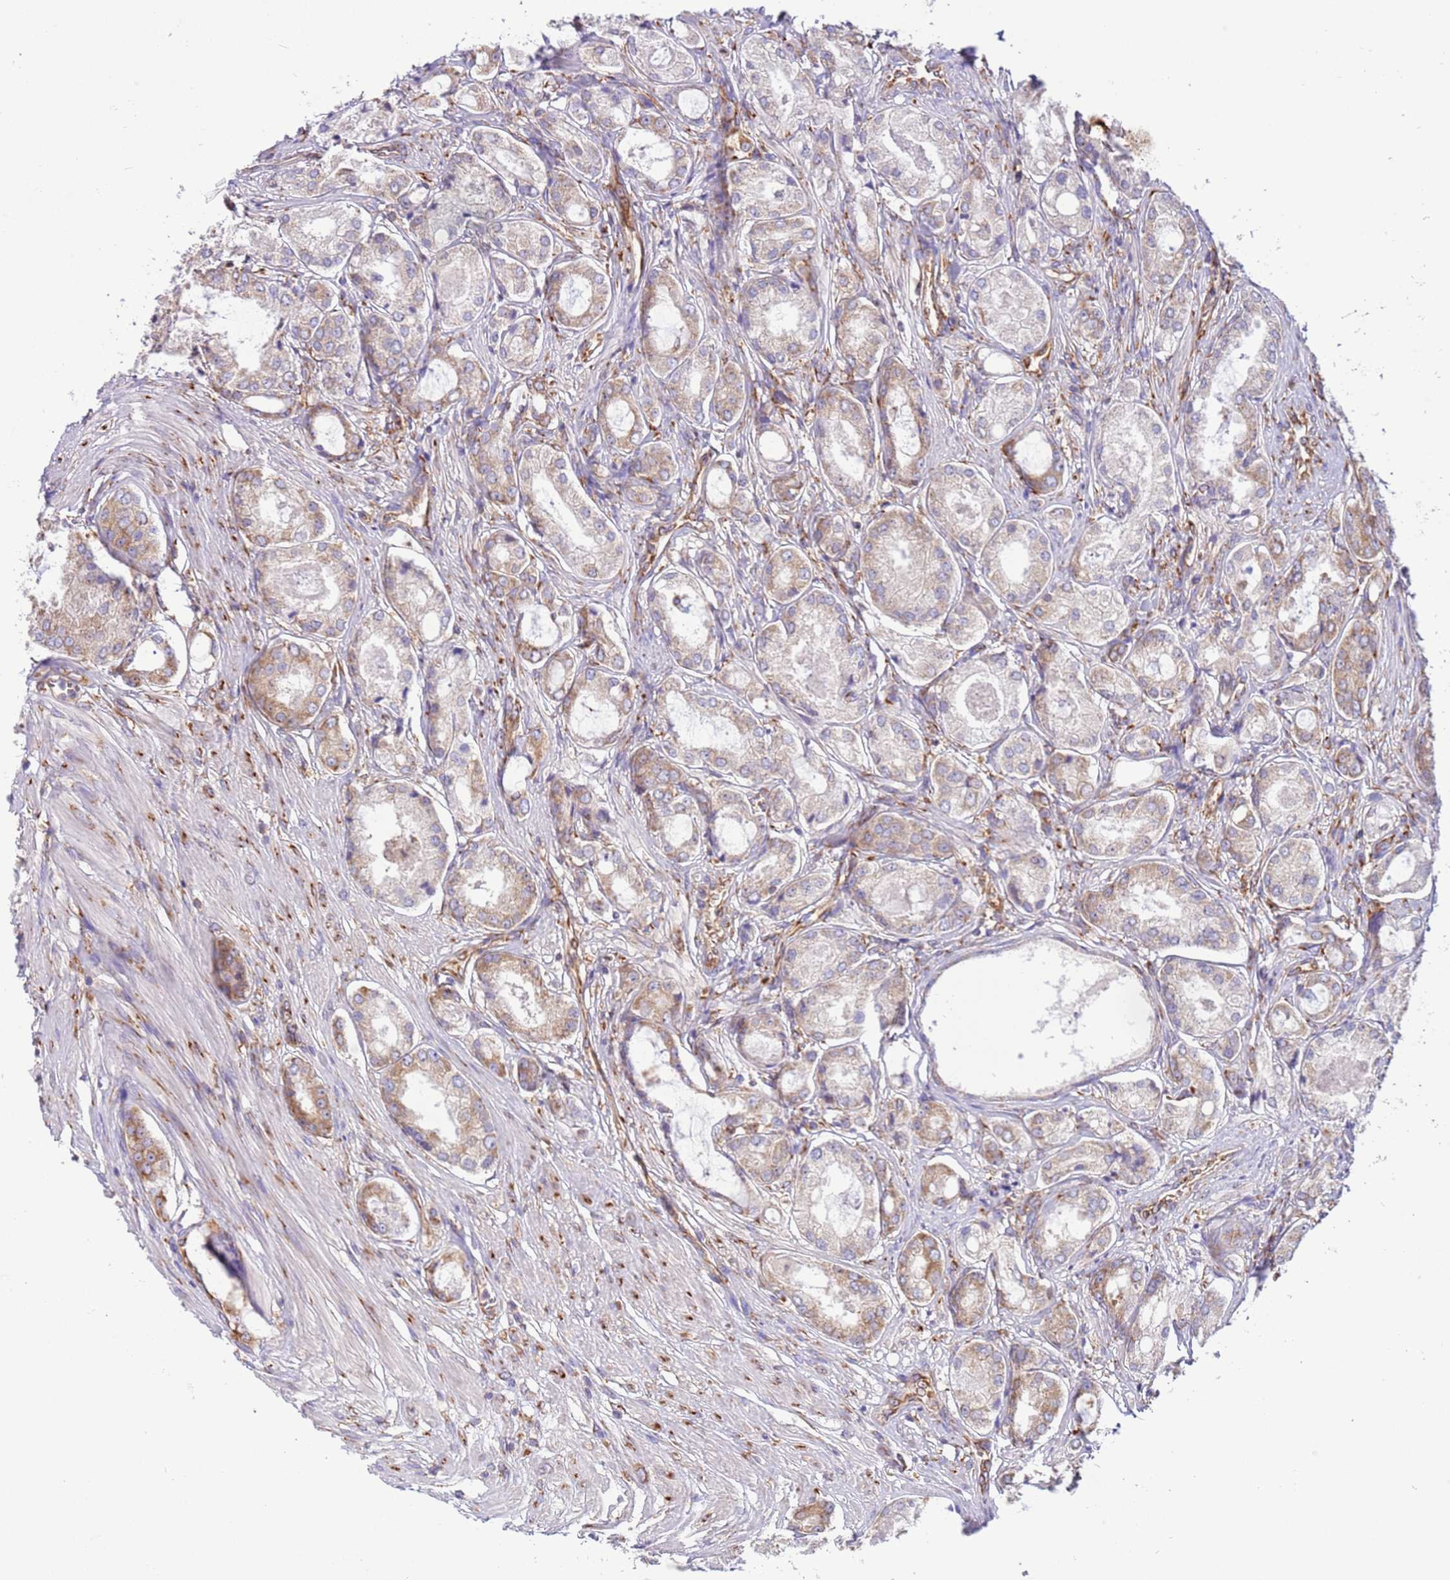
{"staining": {"intensity": "moderate", "quantity": "25%-75%", "location": "cytoplasmic/membranous"}, "tissue": "prostate cancer", "cell_type": "Tumor cells", "image_type": "cancer", "snomed": [{"axis": "morphology", "description": "Adenocarcinoma, Low grade"}, {"axis": "topography", "description": "Prostate"}], "caption": "Immunohistochemistry photomicrograph of human adenocarcinoma (low-grade) (prostate) stained for a protein (brown), which displays medium levels of moderate cytoplasmic/membranous expression in approximately 25%-75% of tumor cells.", "gene": "VARS1", "patient": {"sex": "male", "age": 68}}